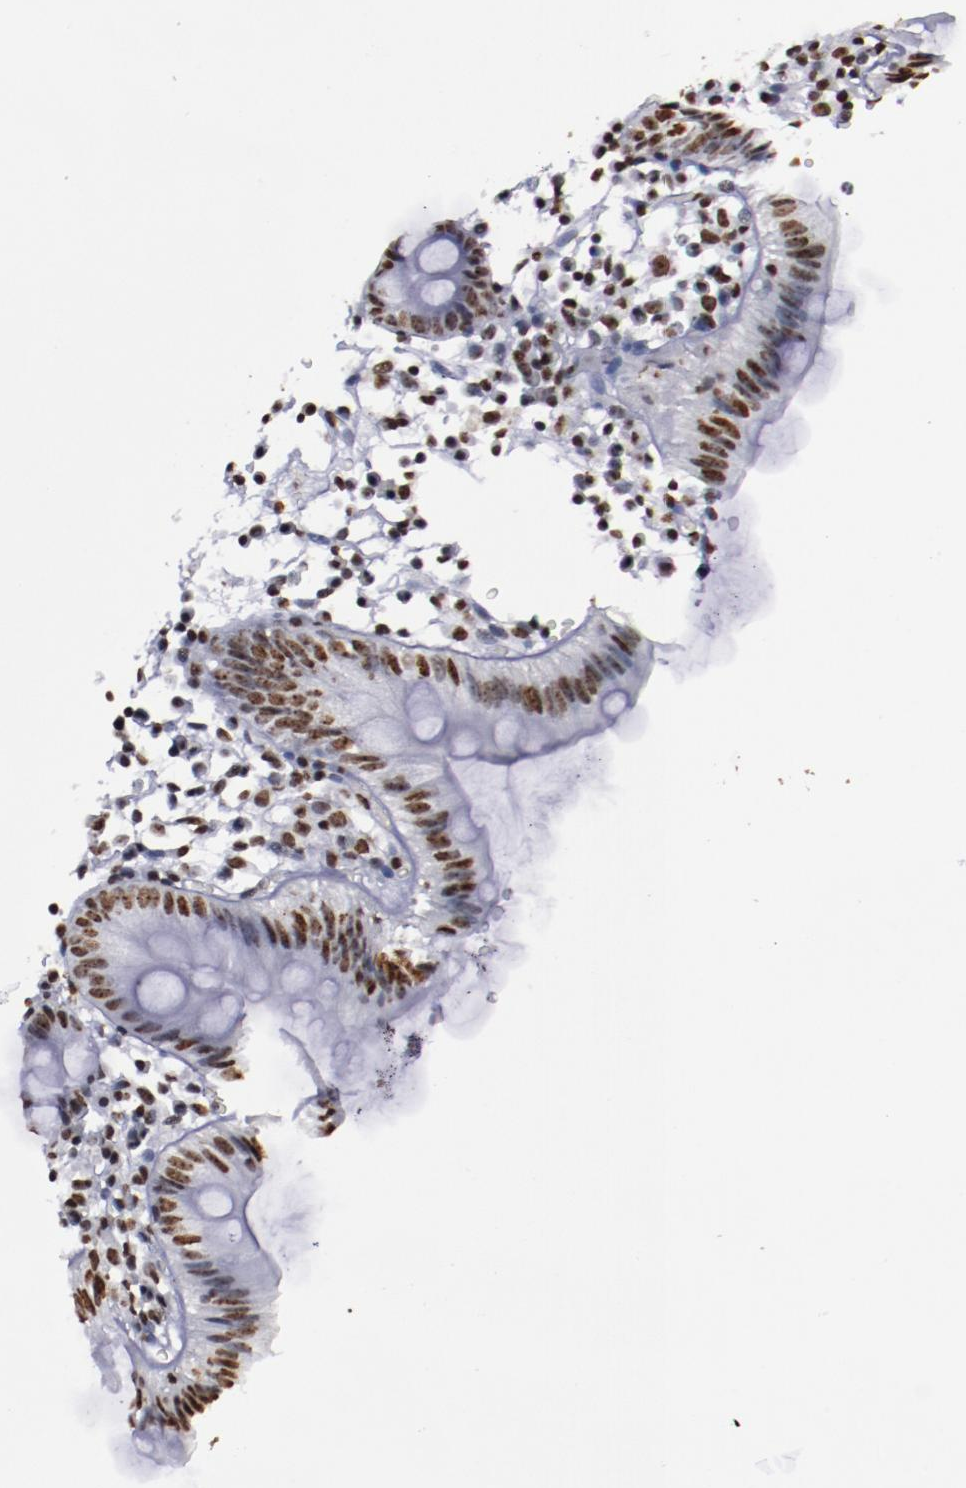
{"staining": {"intensity": "negative", "quantity": "none", "location": "none"}, "tissue": "colon", "cell_type": "Endothelial cells", "image_type": "normal", "snomed": [{"axis": "morphology", "description": "Normal tissue, NOS"}, {"axis": "topography", "description": "Colon"}], "caption": "This is an immunohistochemistry (IHC) micrograph of unremarkable colon. There is no staining in endothelial cells.", "gene": "HNRNPA1L3", "patient": {"sex": "male", "age": 14}}